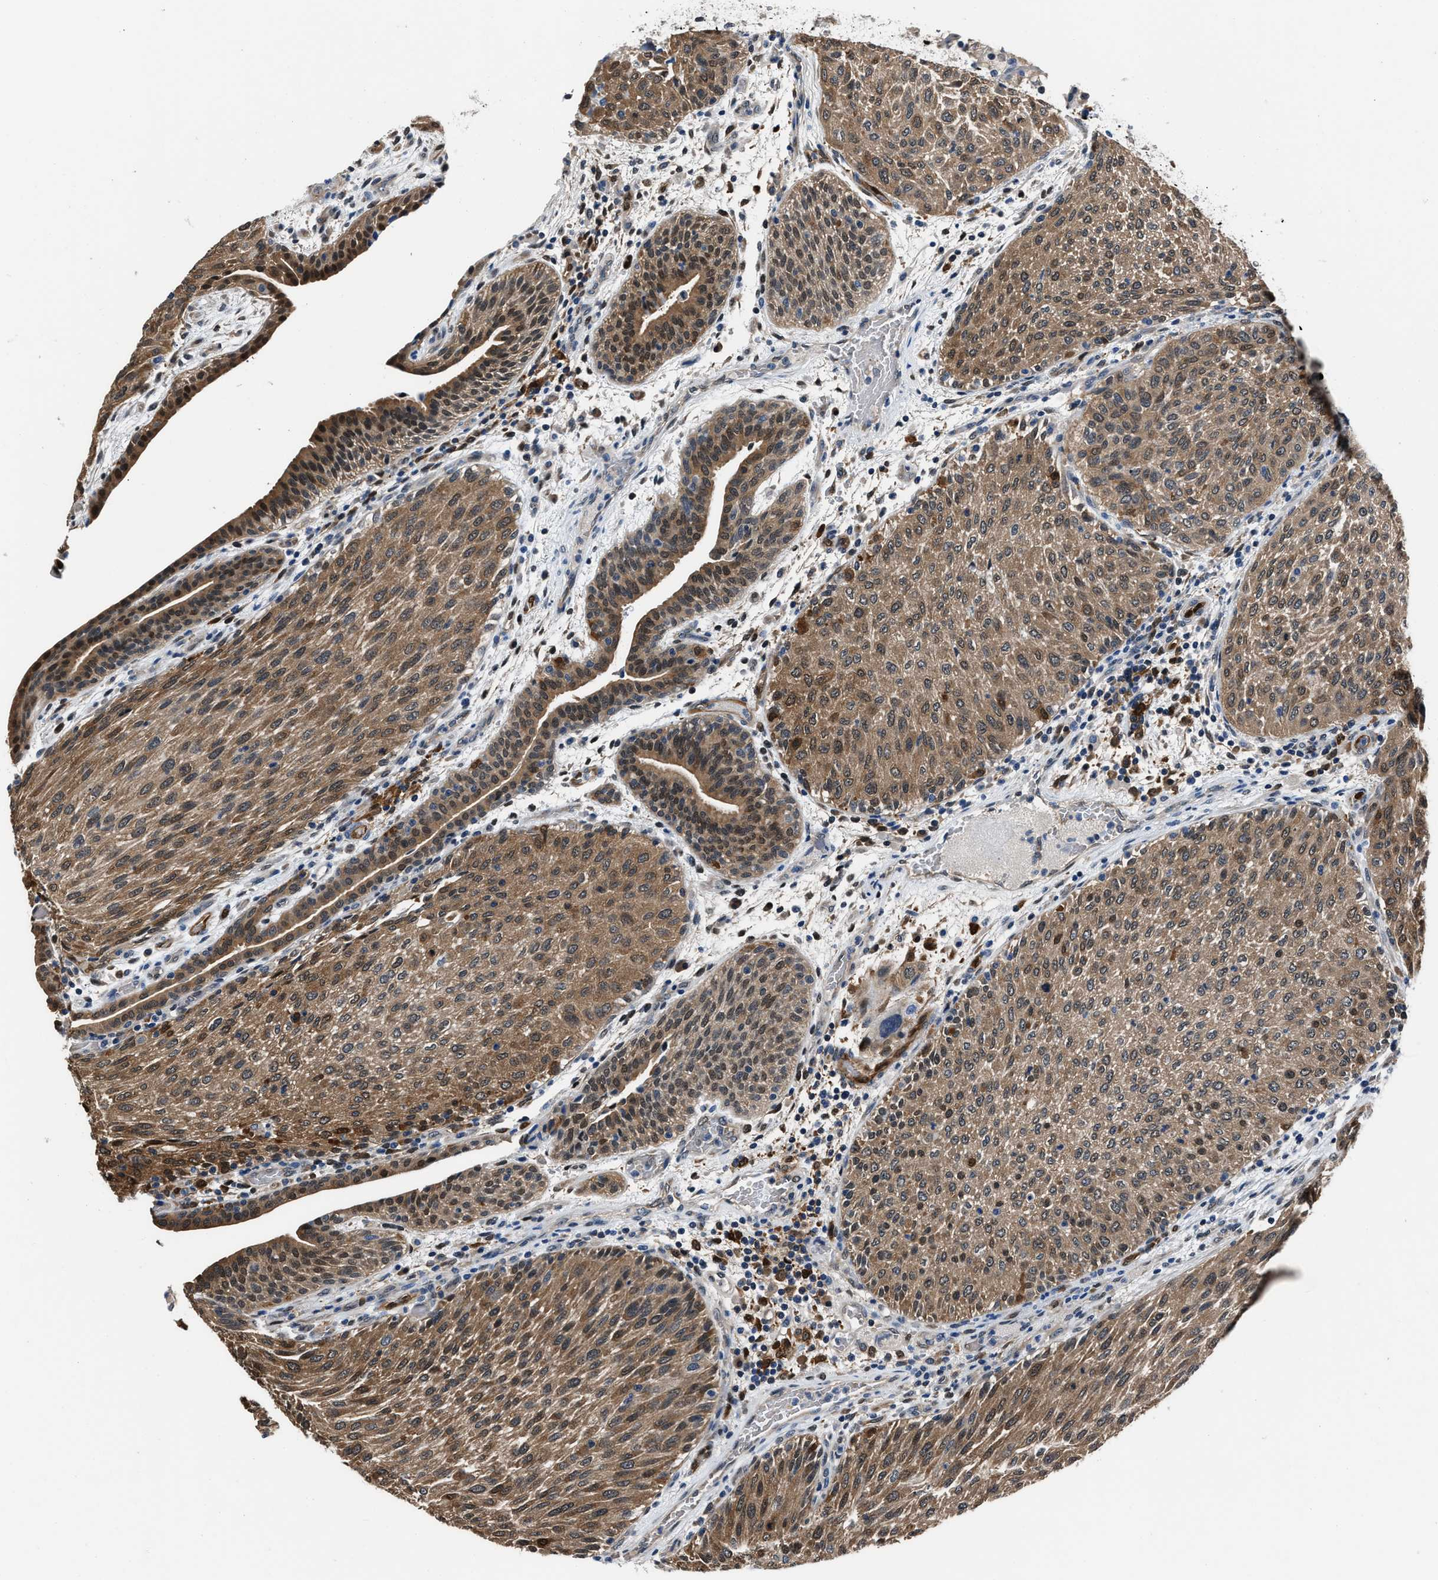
{"staining": {"intensity": "moderate", "quantity": ">75%", "location": "cytoplasmic/membranous,nuclear"}, "tissue": "urothelial cancer", "cell_type": "Tumor cells", "image_type": "cancer", "snomed": [{"axis": "morphology", "description": "Urothelial carcinoma, Low grade"}, {"axis": "morphology", "description": "Urothelial carcinoma, High grade"}, {"axis": "topography", "description": "Urinary bladder"}], "caption": "Protein expression analysis of human urothelial cancer reveals moderate cytoplasmic/membranous and nuclear staining in about >75% of tumor cells.", "gene": "PPA1", "patient": {"sex": "male", "age": 35}}